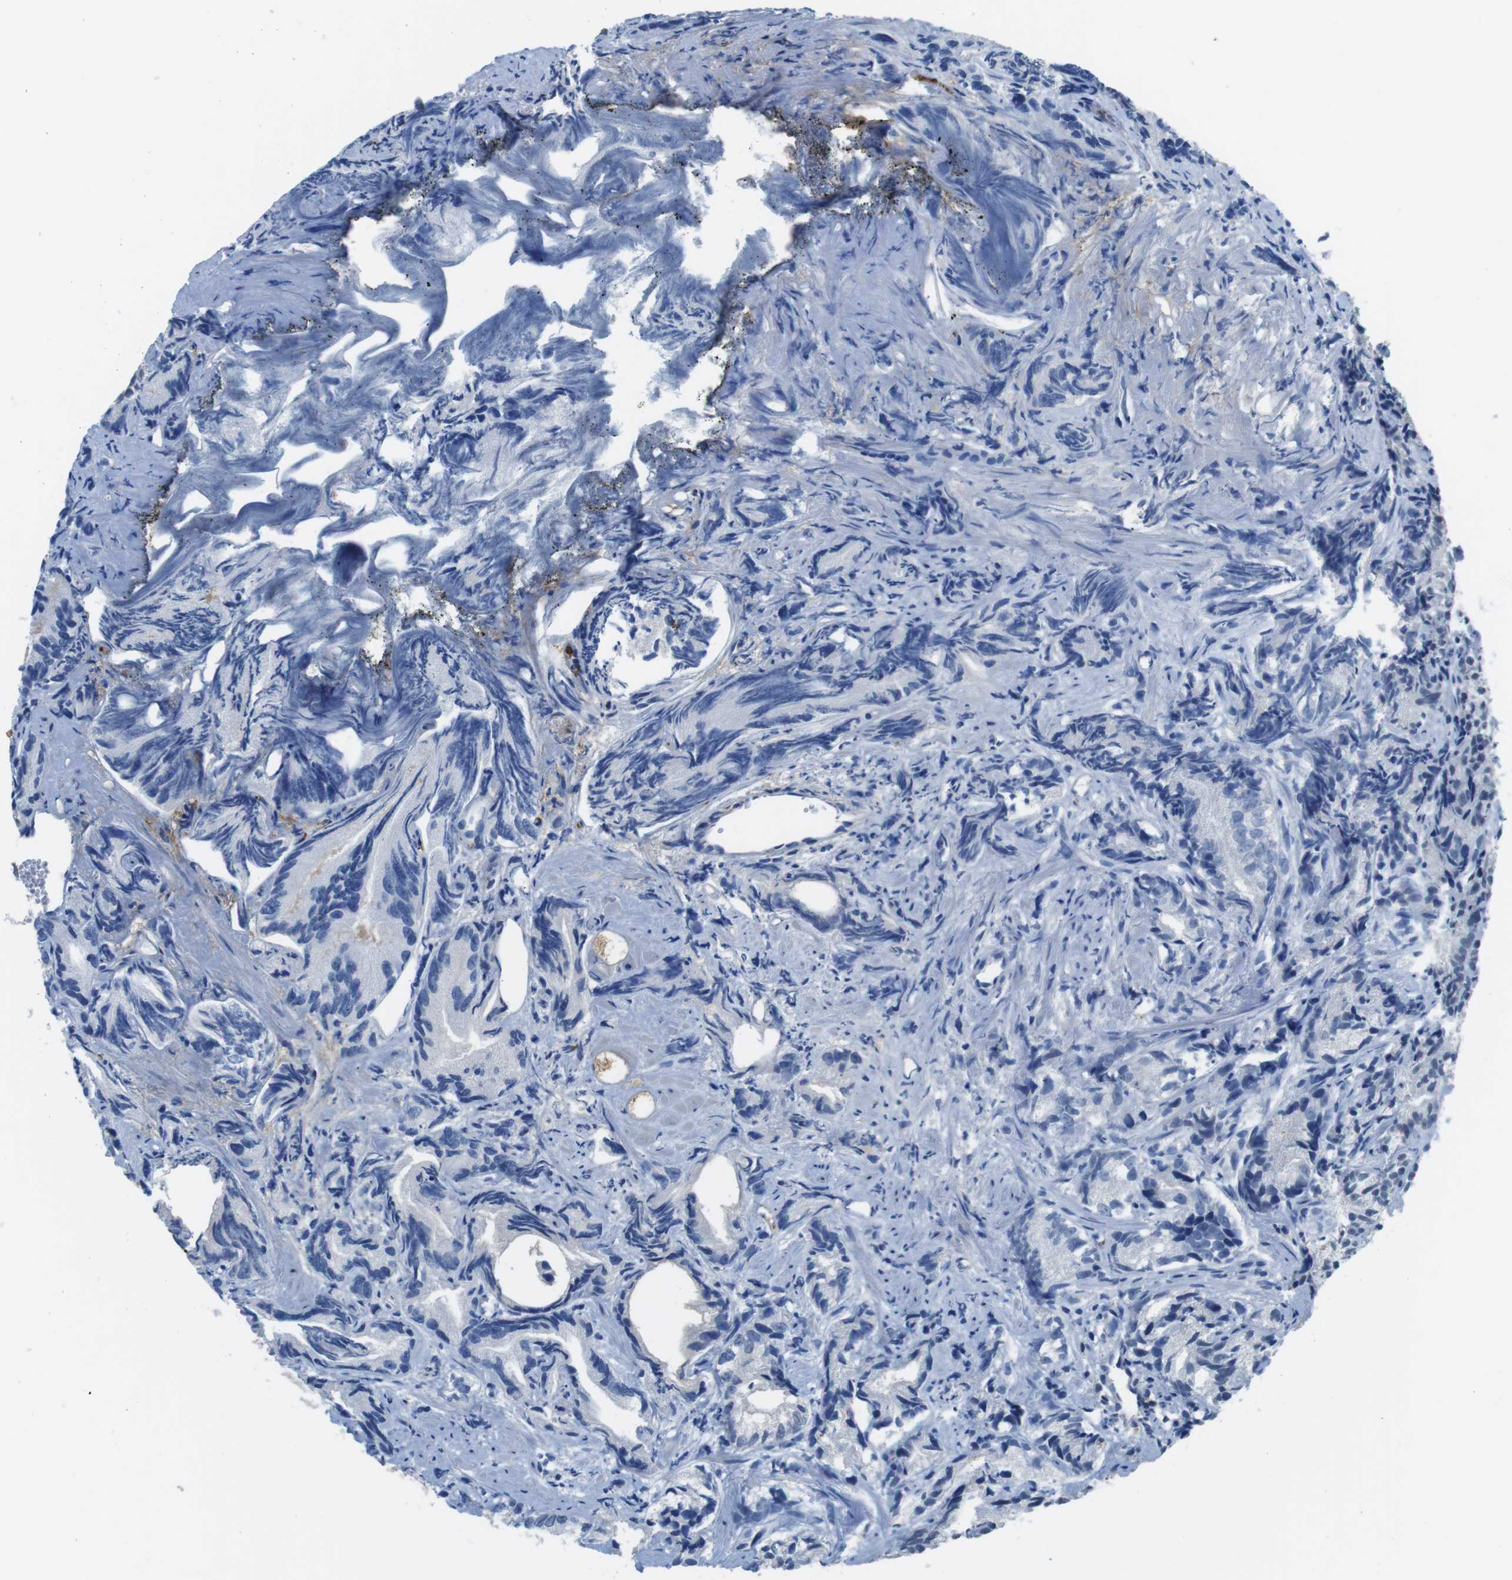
{"staining": {"intensity": "negative", "quantity": "none", "location": "none"}, "tissue": "prostate cancer", "cell_type": "Tumor cells", "image_type": "cancer", "snomed": [{"axis": "morphology", "description": "Adenocarcinoma, Low grade"}, {"axis": "topography", "description": "Prostate"}], "caption": "A micrograph of human prostate adenocarcinoma (low-grade) is negative for staining in tumor cells.", "gene": "TMPRSS15", "patient": {"sex": "male", "age": 89}}